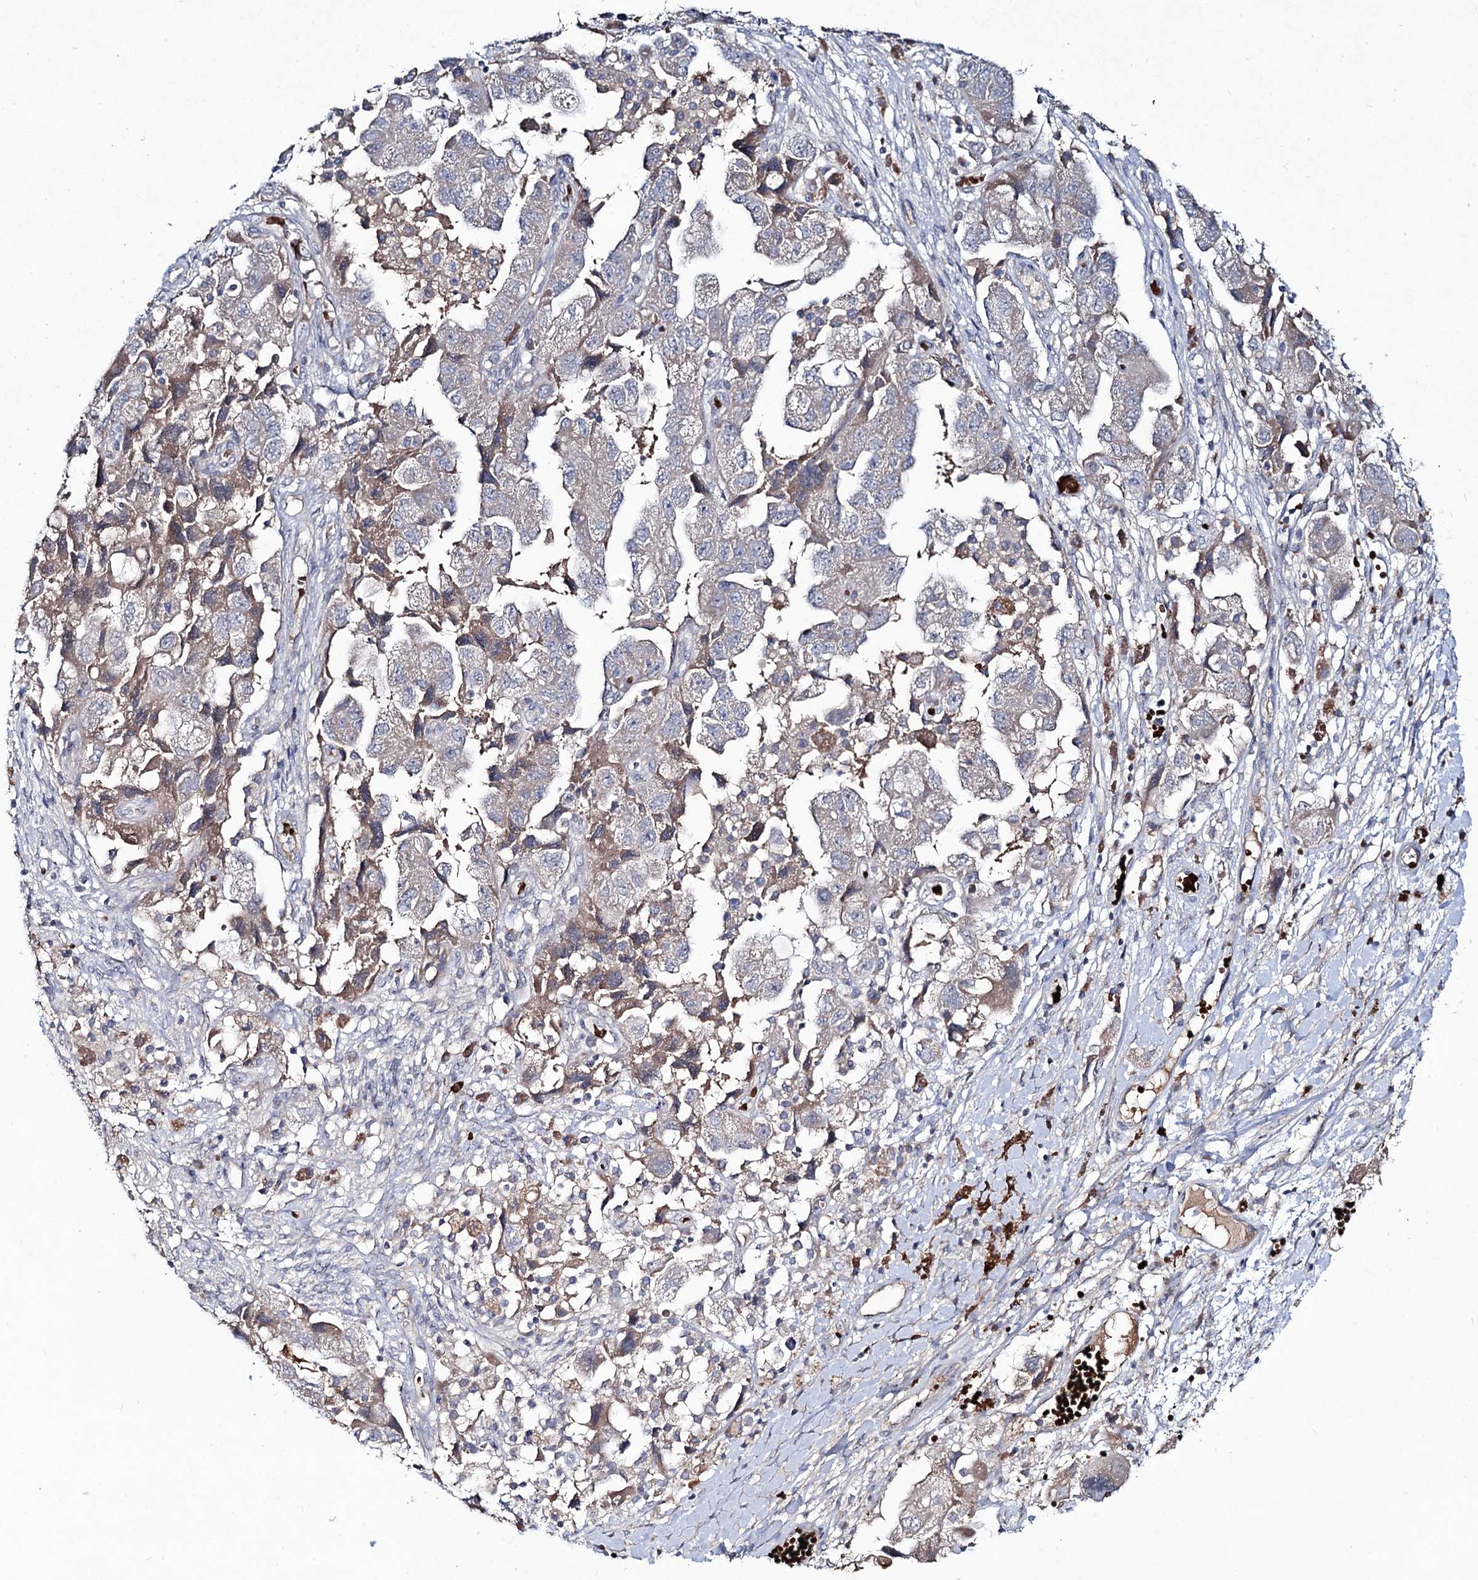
{"staining": {"intensity": "weak", "quantity": "25%-75%", "location": "cytoplasmic/membranous"}, "tissue": "ovarian cancer", "cell_type": "Tumor cells", "image_type": "cancer", "snomed": [{"axis": "morphology", "description": "Carcinoma, NOS"}, {"axis": "morphology", "description": "Cystadenocarcinoma, serous, NOS"}, {"axis": "topography", "description": "Ovary"}], "caption": "Ovarian serous cystadenocarcinoma stained for a protein demonstrates weak cytoplasmic/membranous positivity in tumor cells.", "gene": "RNF6", "patient": {"sex": "female", "age": 69}}